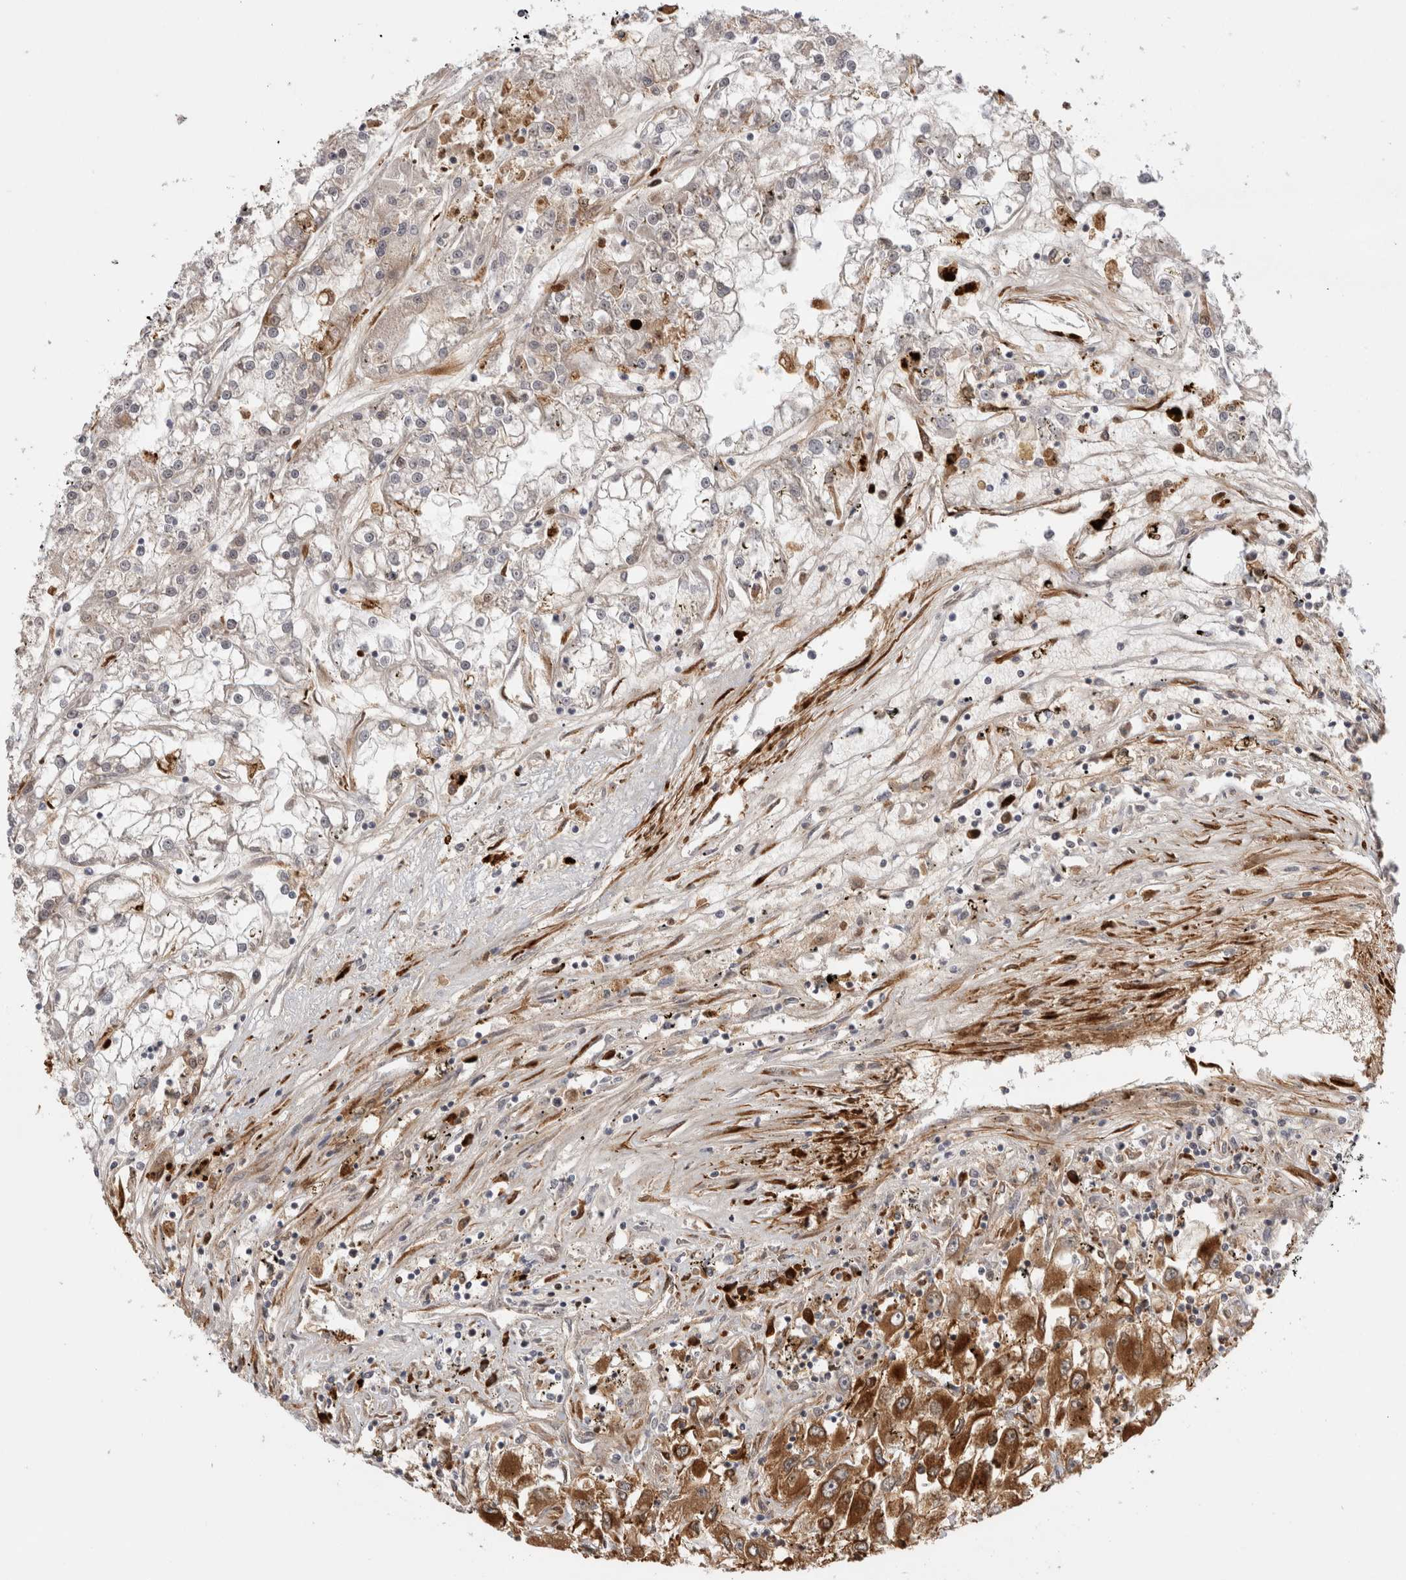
{"staining": {"intensity": "moderate", "quantity": "25%-75%", "location": "cytoplasmic/membranous"}, "tissue": "renal cancer", "cell_type": "Tumor cells", "image_type": "cancer", "snomed": [{"axis": "morphology", "description": "Adenocarcinoma, NOS"}, {"axis": "topography", "description": "Kidney"}], "caption": "A histopathology image of human renal cancer stained for a protein demonstrates moderate cytoplasmic/membranous brown staining in tumor cells.", "gene": "ZNF318", "patient": {"sex": "female", "age": 52}}